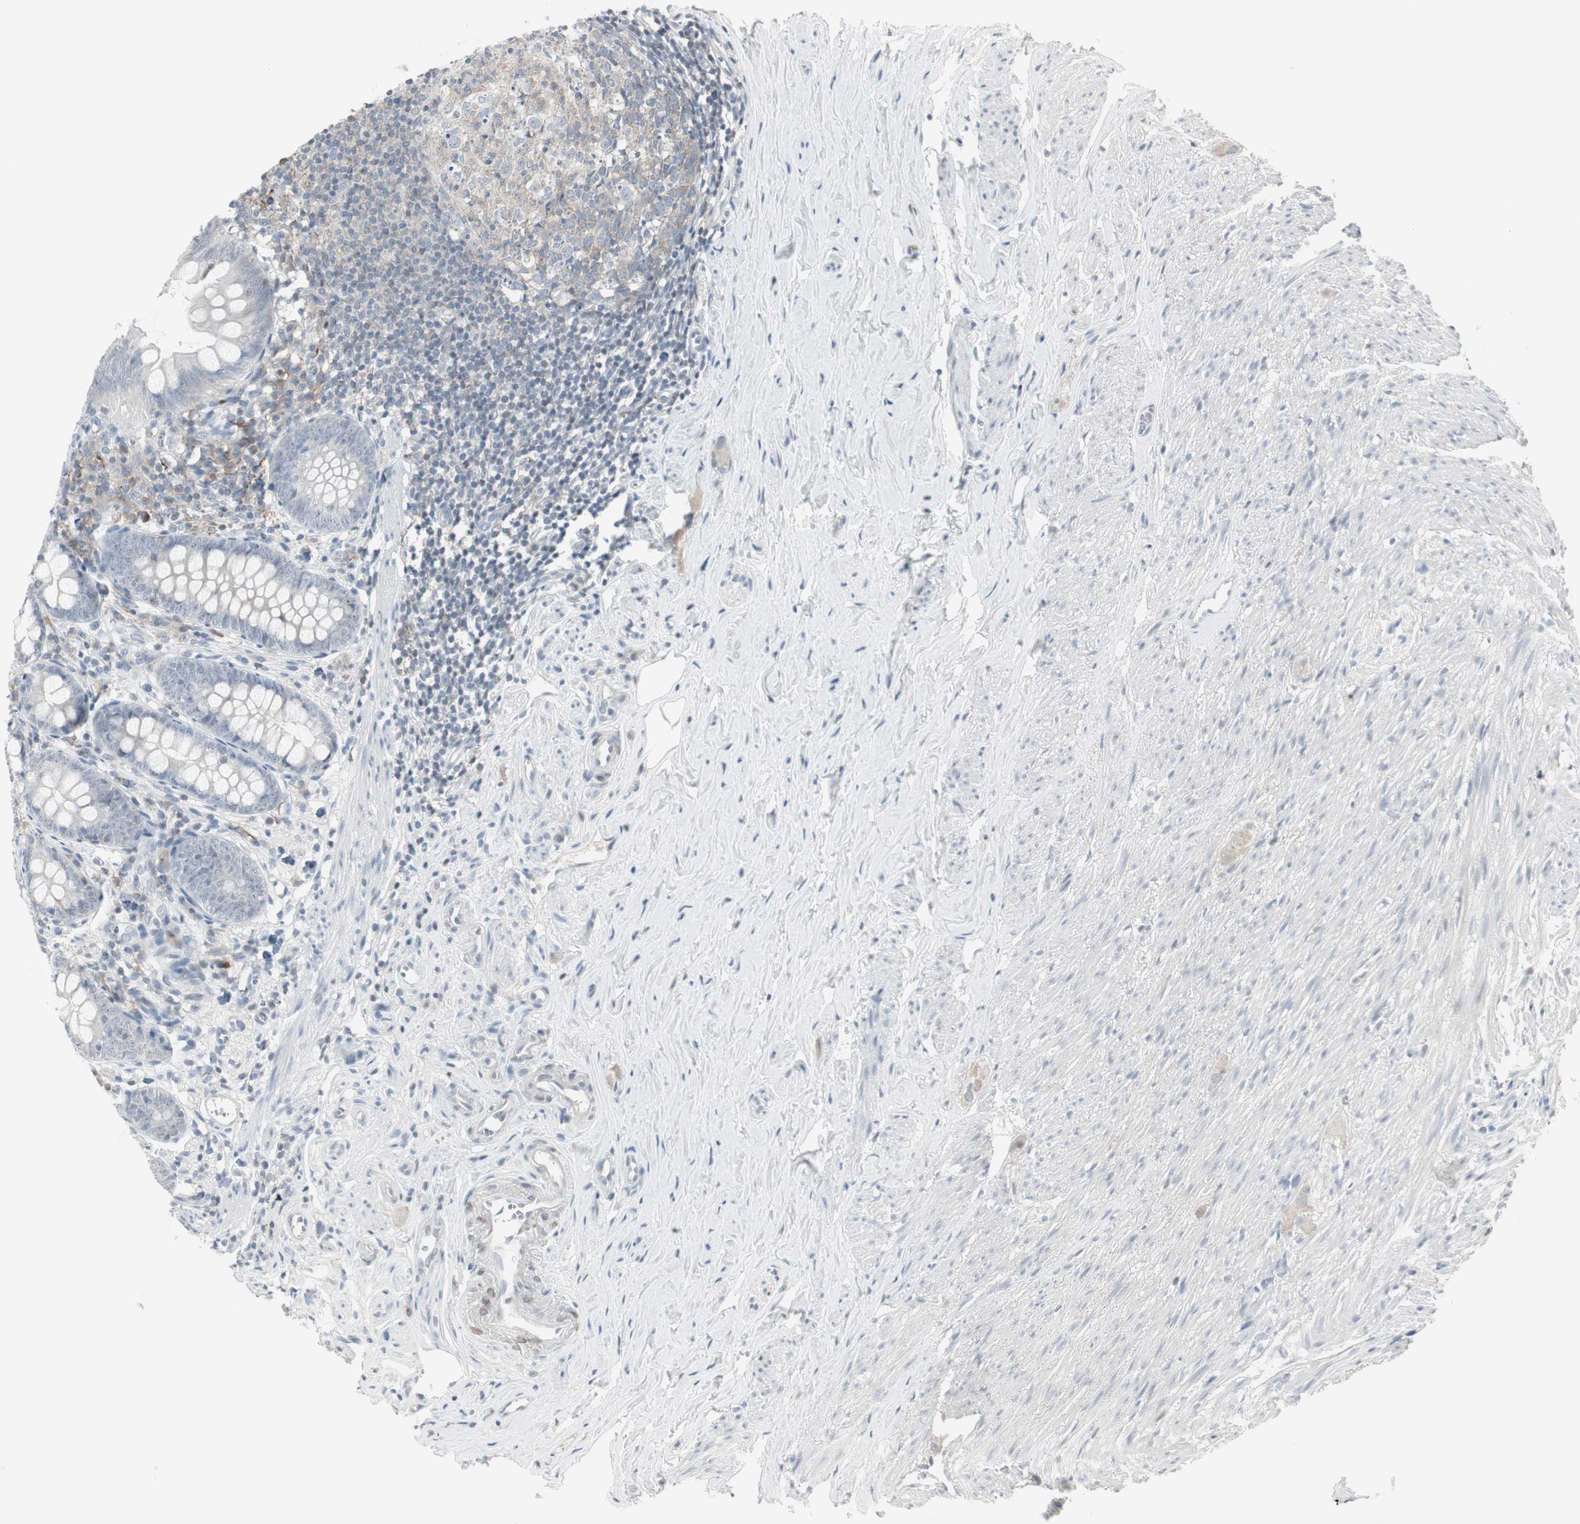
{"staining": {"intensity": "negative", "quantity": "none", "location": "none"}, "tissue": "appendix", "cell_type": "Glandular cells", "image_type": "normal", "snomed": [{"axis": "morphology", "description": "Normal tissue, NOS"}, {"axis": "topography", "description": "Appendix"}], "caption": "This image is of unremarkable appendix stained with IHC to label a protein in brown with the nuclei are counter-stained blue. There is no positivity in glandular cells. (DAB (3,3'-diaminobenzidine) immunohistochemistry (IHC) visualized using brightfield microscopy, high magnification).", "gene": "MAP4K4", "patient": {"sex": "female", "age": 77}}